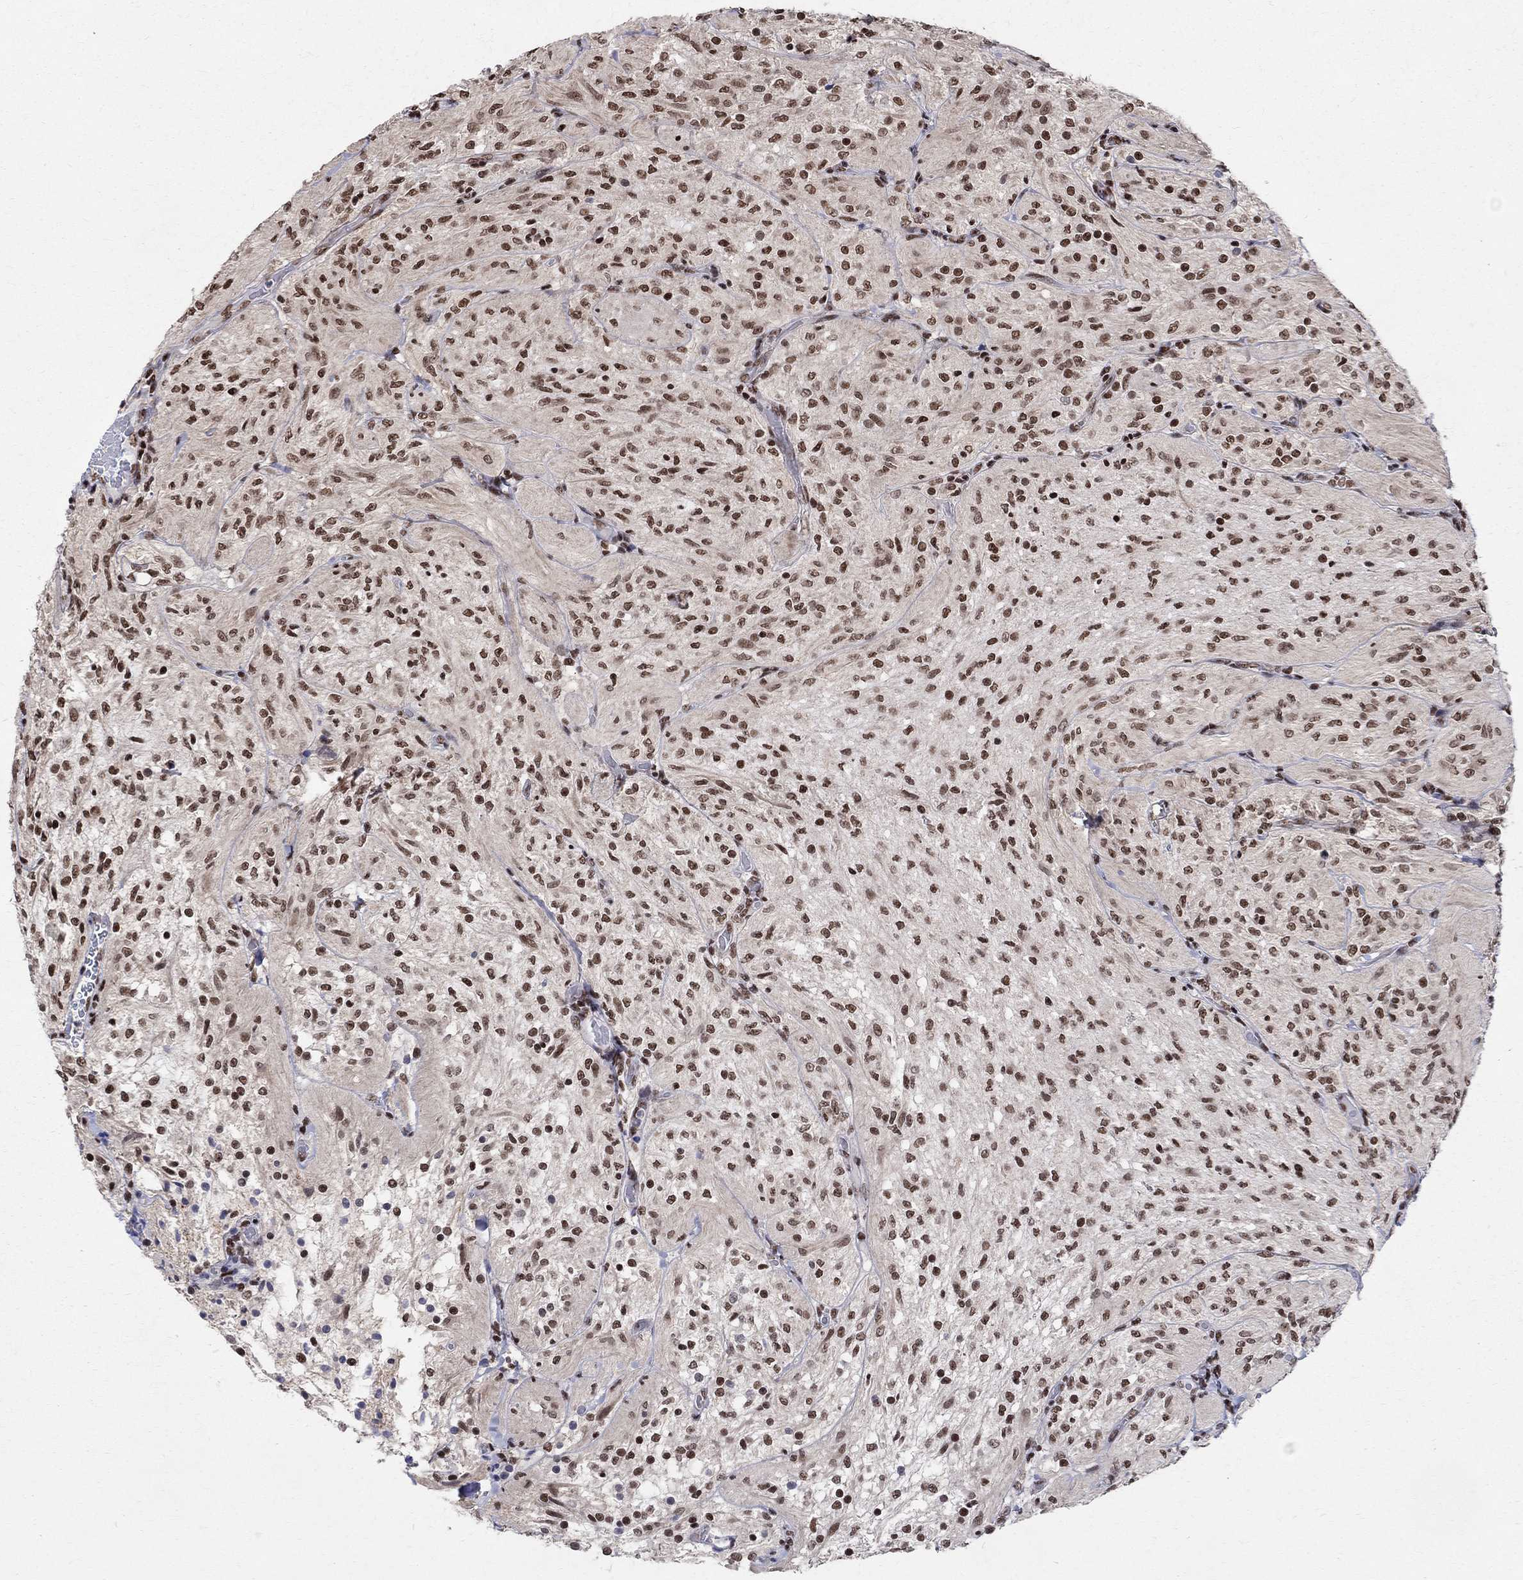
{"staining": {"intensity": "moderate", "quantity": ">75%", "location": "nuclear"}, "tissue": "glioma", "cell_type": "Tumor cells", "image_type": "cancer", "snomed": [{"axis": "morphology", "description": "Glioma, malignant, Low grade"}, {"axis": "topography", "description": "Brain"}], "caption": "Protein analysis of glioma tissue shows moderate nuclear expression in approximately >75% of tumor cells. The staining was performed using DAB, with brown indicating positive protein expression. Nuclei are stained blue with hematoxylin.", "gene": "FBXO16", "patient": {"sex": "male", "age": 3}}